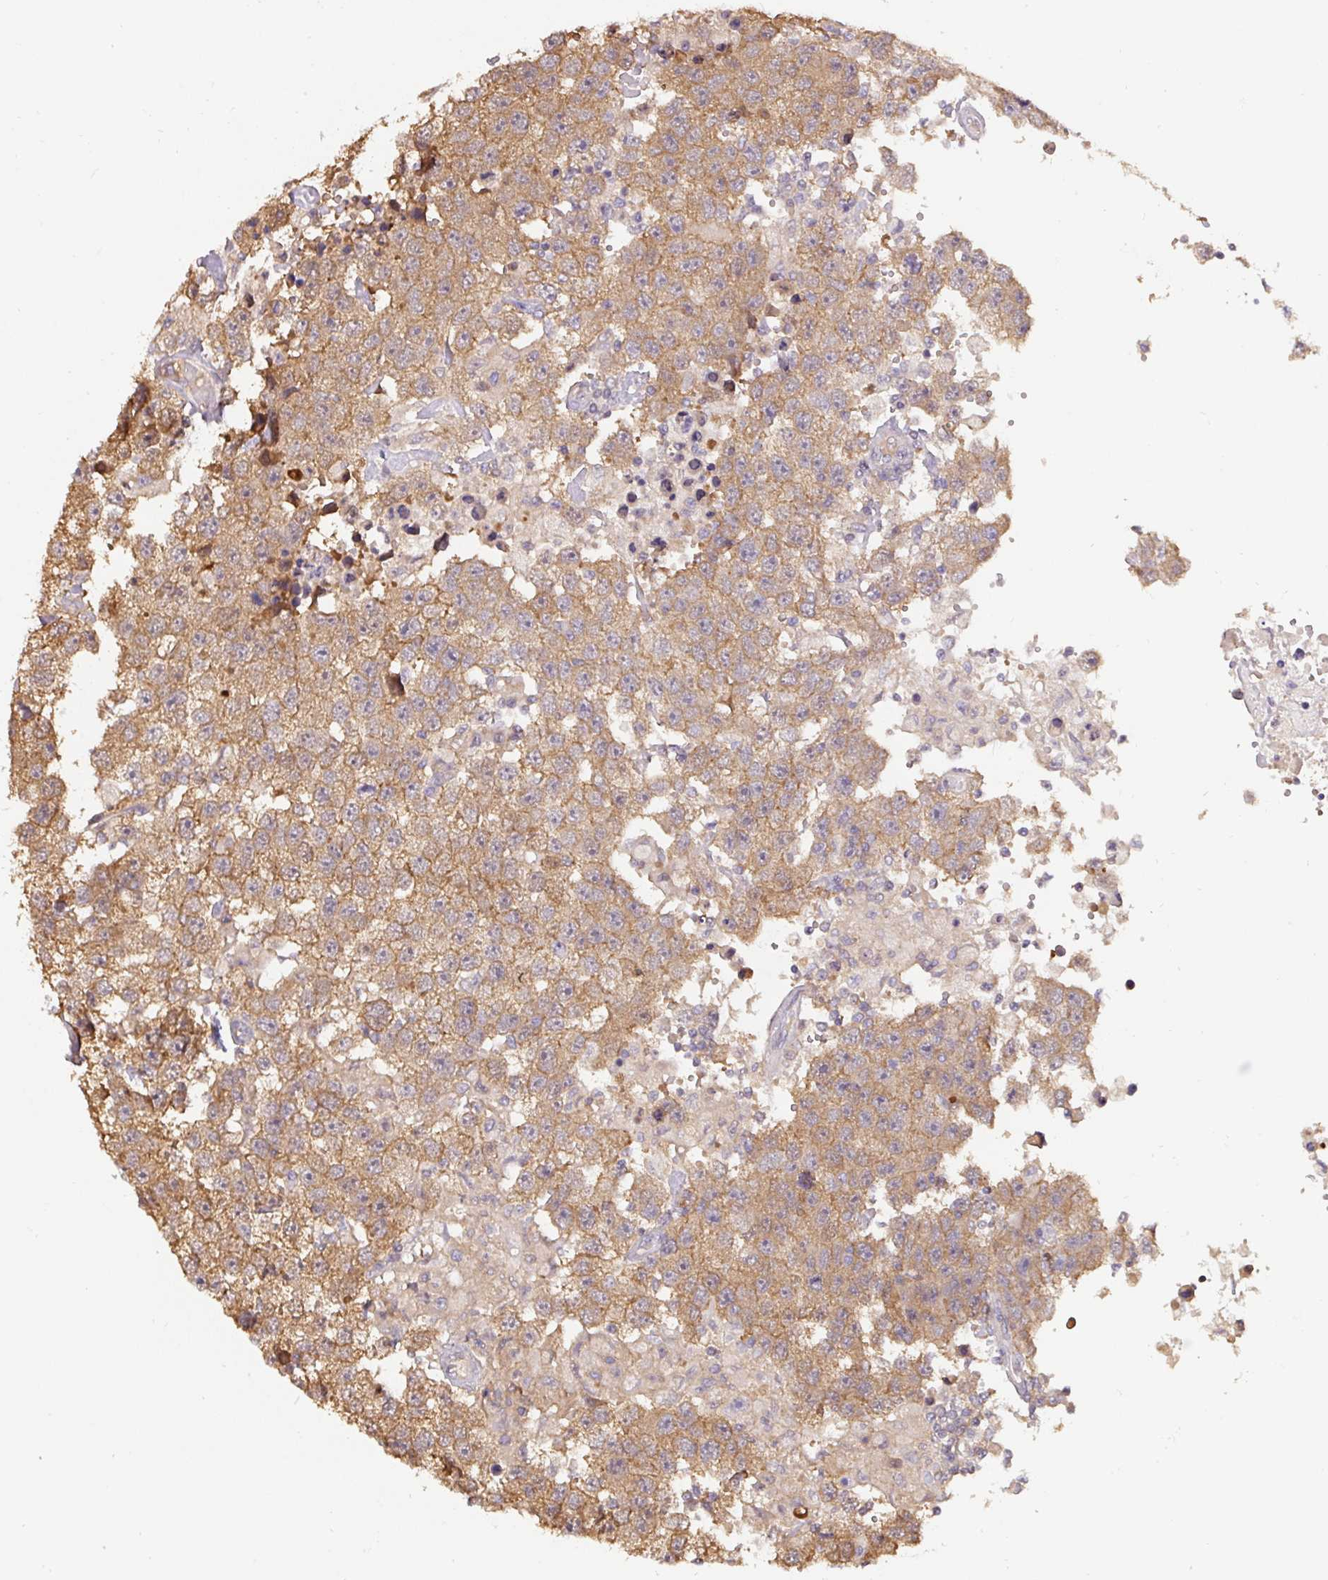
{"staining": {"intensity": "moderate", "quantity": ">75%", "location": "cytoplasmic/membranous"}, "tissue": "testis cancer", "cell_type": "Tumor cells", "image_type": "cancer", "snomed": [{"axis": "morphology", "description": "Carcinoma, Embryonal, NOS"}, {"axis": "topography", "description": "Testis"}], "caption": "DAB (3,3'-diaminobenzidine) immunohistochemical staining of human testis cancer reveals moderate cytoplasmic/membranous protein positivity in approximately >75% of tumor cells.", "gene": "ST13", "patient": {"sex": "male", "age": 83}}